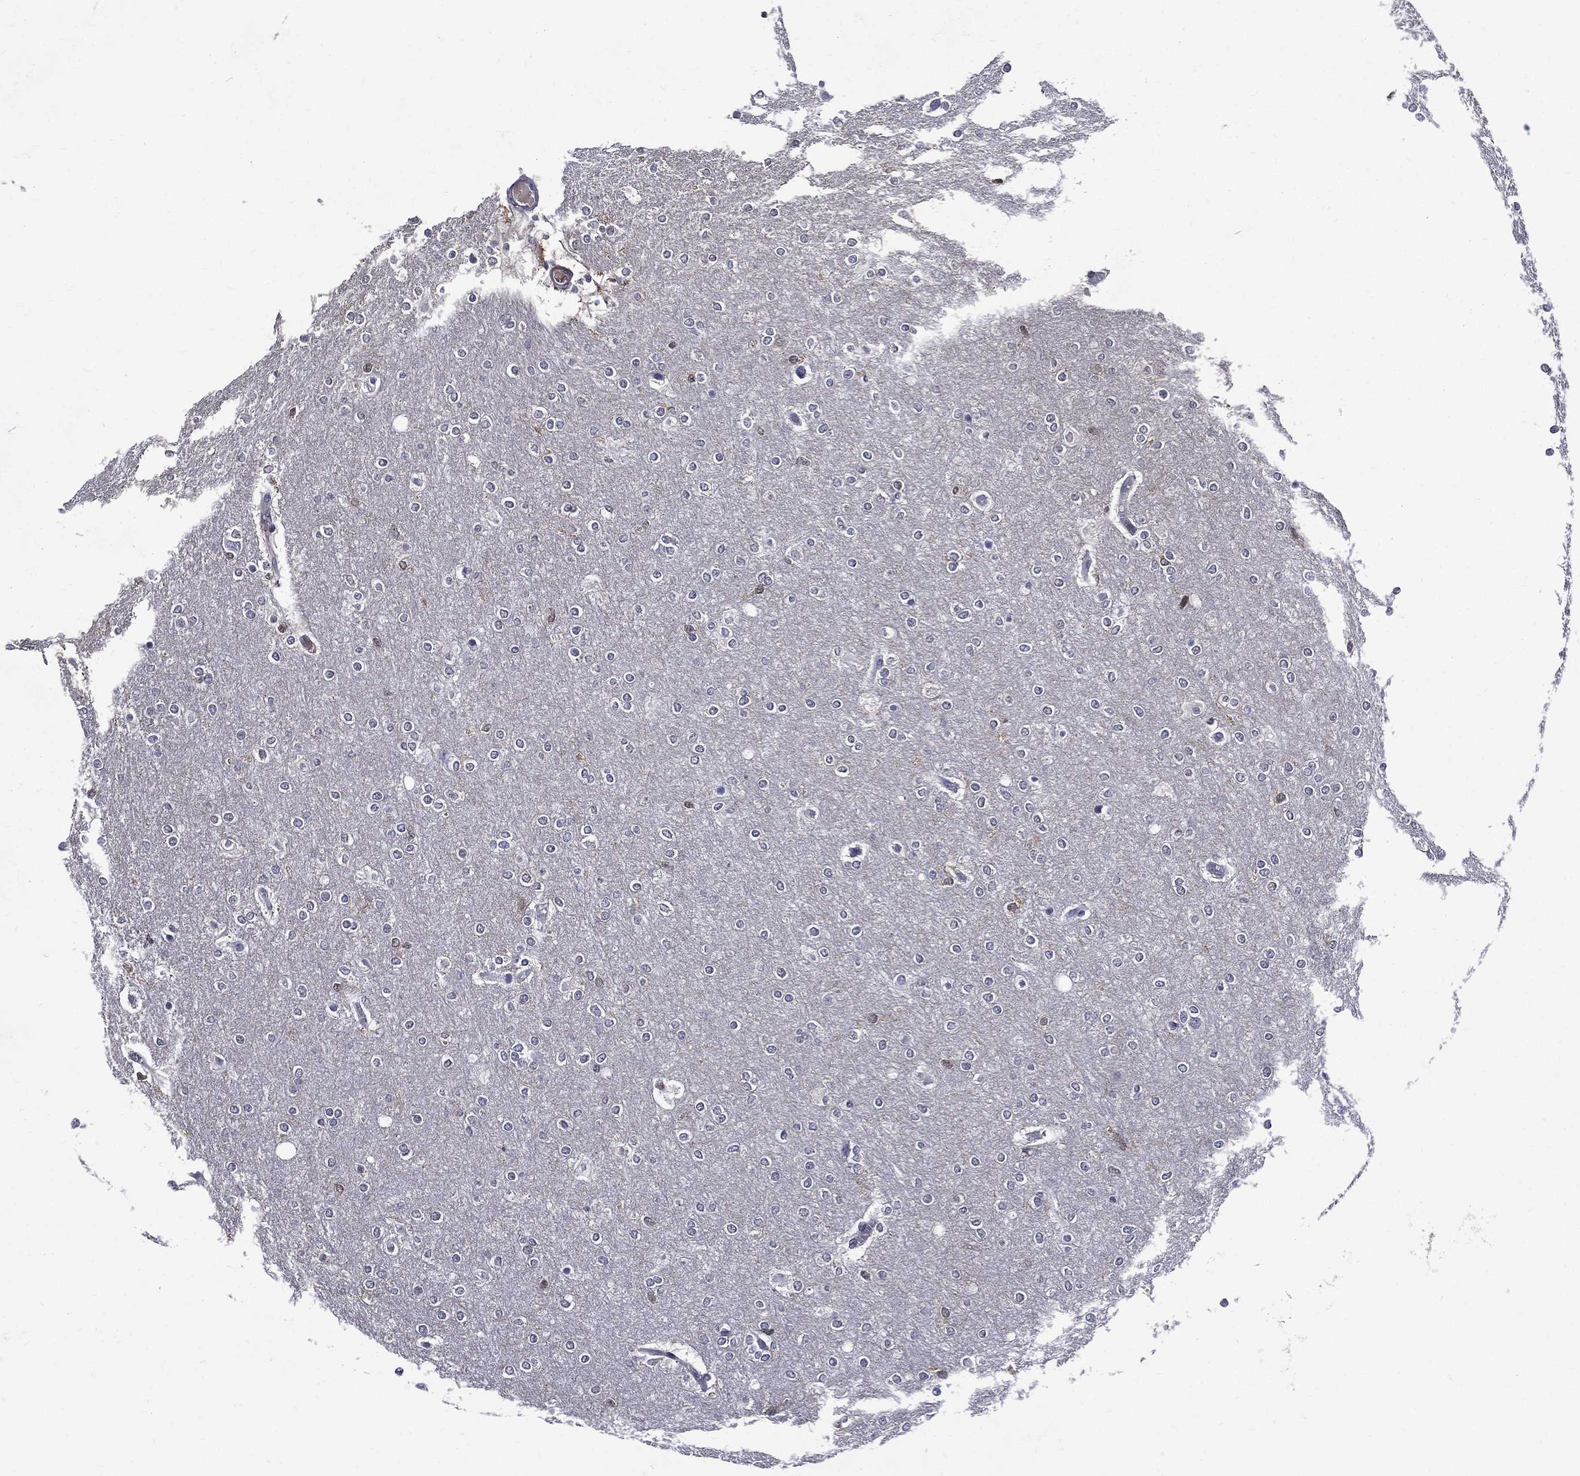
{"staining": {"intensity": "negative", "quantity": "none", "location": "none"}, "tissue": "glioma", "cell_type": "Tumor cells", "image_type": "cancer", "snomed": [{"axis": "morphology", "description": "Glioma, malignant, High grade"}, {"axis": "topography", "description": "Brain"}], "caption": "DAB immunohistochemical staining of human glioma shows no significant staining in tumor cells.", "gene": "GPR171", "patient": {"sex": "female", "age": 61}}